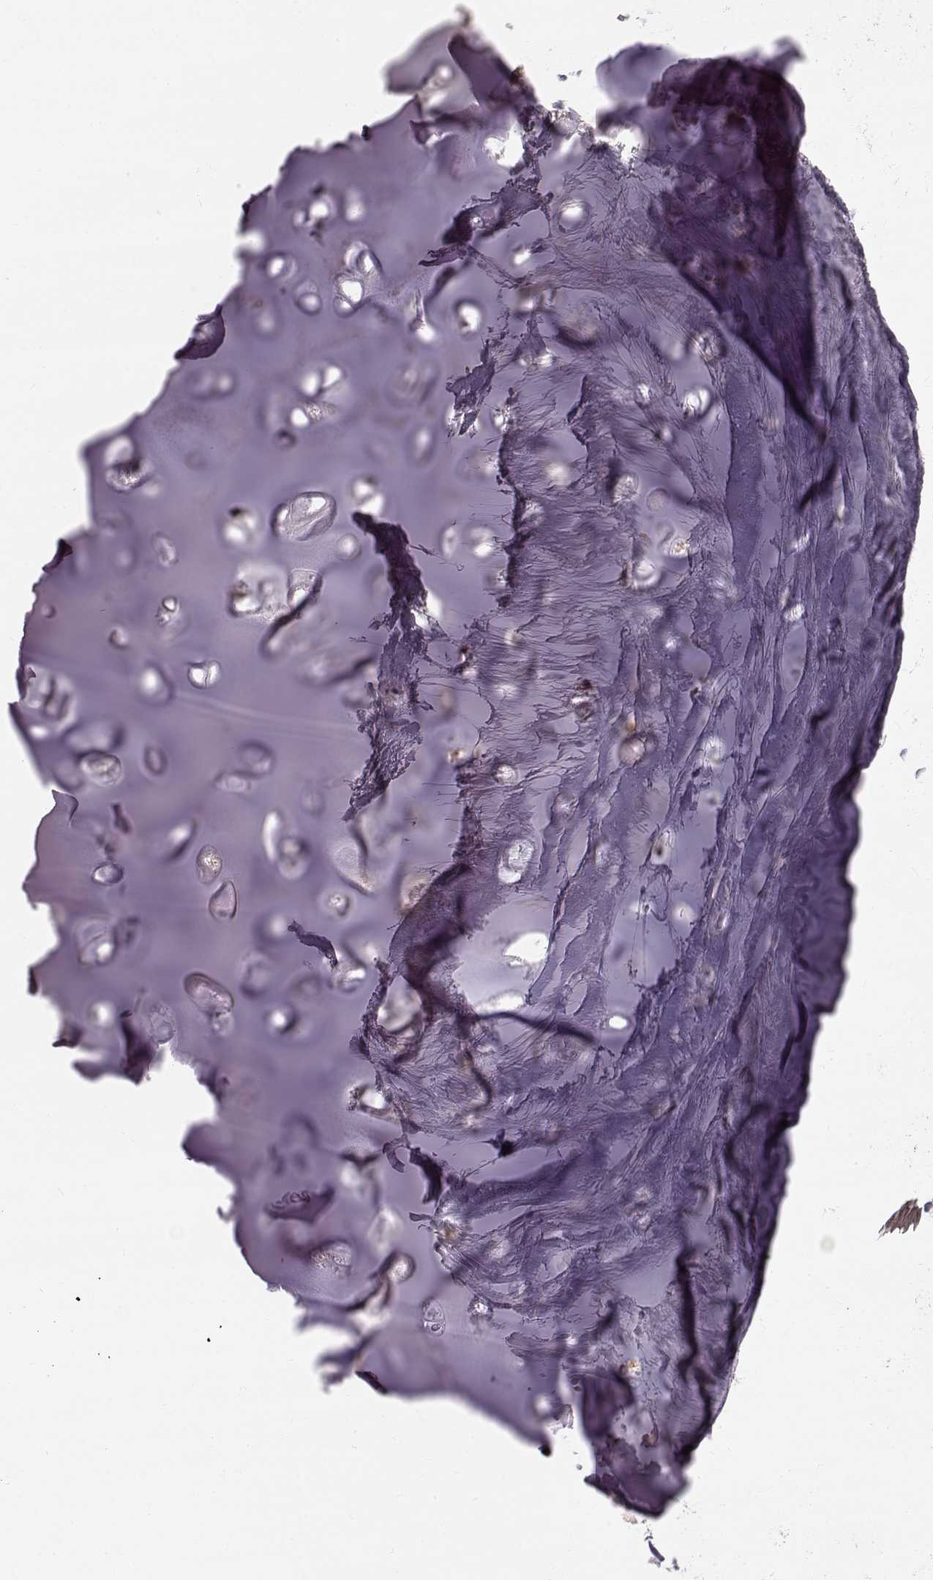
{"staining": {"intensity": "negative", "quantity": "none", "location": "none"}, "tissue": "soft tissue", "cell_type": "Chondrocytes", "image_type": "normal", "snomed": [{"axis": "morphology", "description": "Normal tissue, NOS"}, {"axis": "morphology", "description": "Squamous cell carcinoma, NOS"}, {"axis": "topography", "description": "Cartilage tissue"}, {"axis": "topography", "description": "Lung"}], "caption": "Protein analysis of unremarkable soft tissue reveals no significant staining in chondrocytes.", "gene": "ACSL6", "patient": {"sex": "male", "age": 66}}